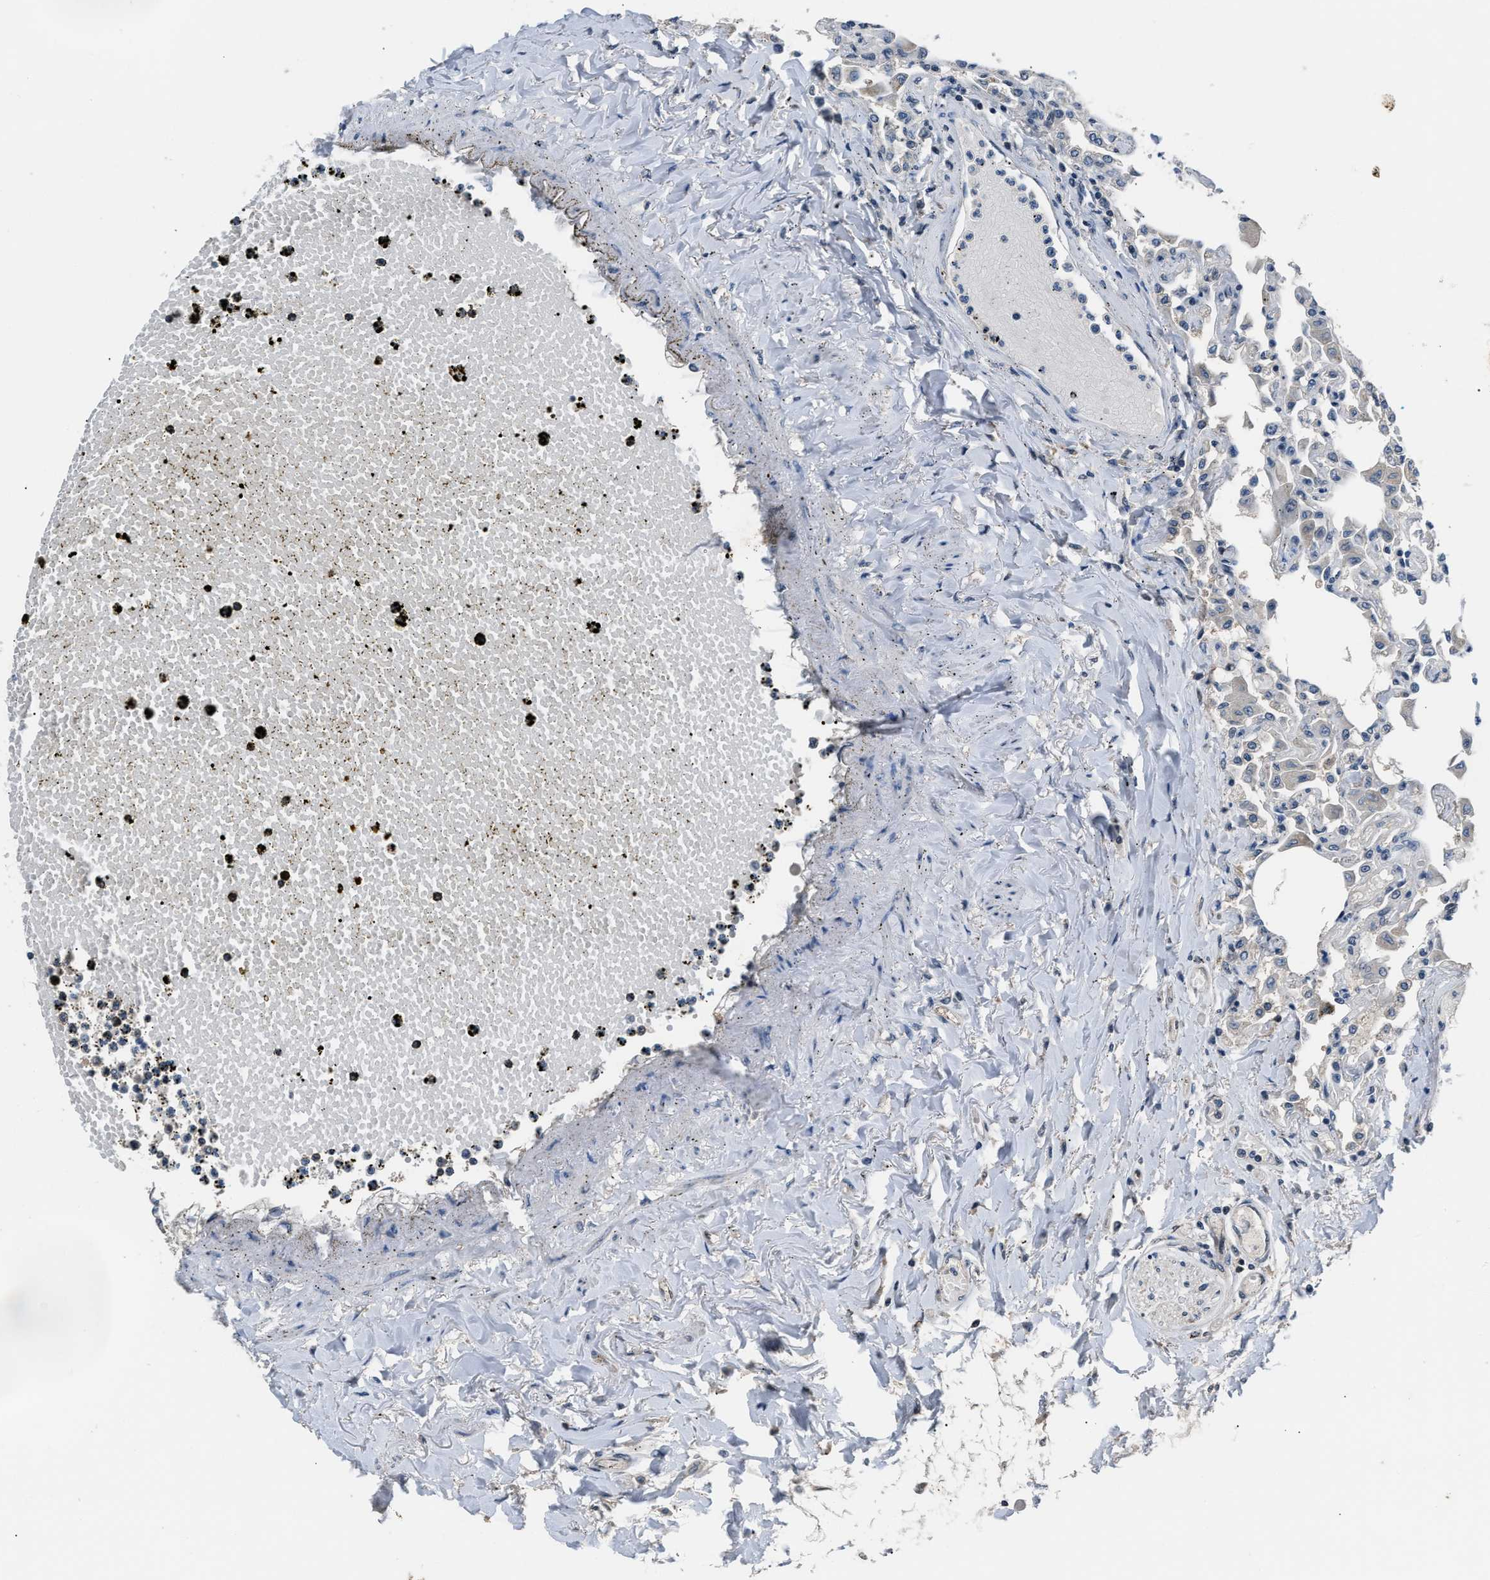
{"staining": {"intensity": "weak", "quantity": "<25%", "location": "cytoplasmic/membranous"}, "tissue": "lung", "cell_type": "Alveolar cells", "image_type": "normal", "snomed": [{"axis": "morphology", "description": "Normal tissue, NOS"}, {"axis": "topography", "description": "Bronchus"}, {"axis": "topography", "description": "Lung"}], "caption": "The image exhibits no significant staining in alveolar cells of lung. (Immunohistochemistry (ihc), brightfield microscopy, high magnification).", "gene": "ABCC9", "patient": {"sex": "female", "age": 49}}